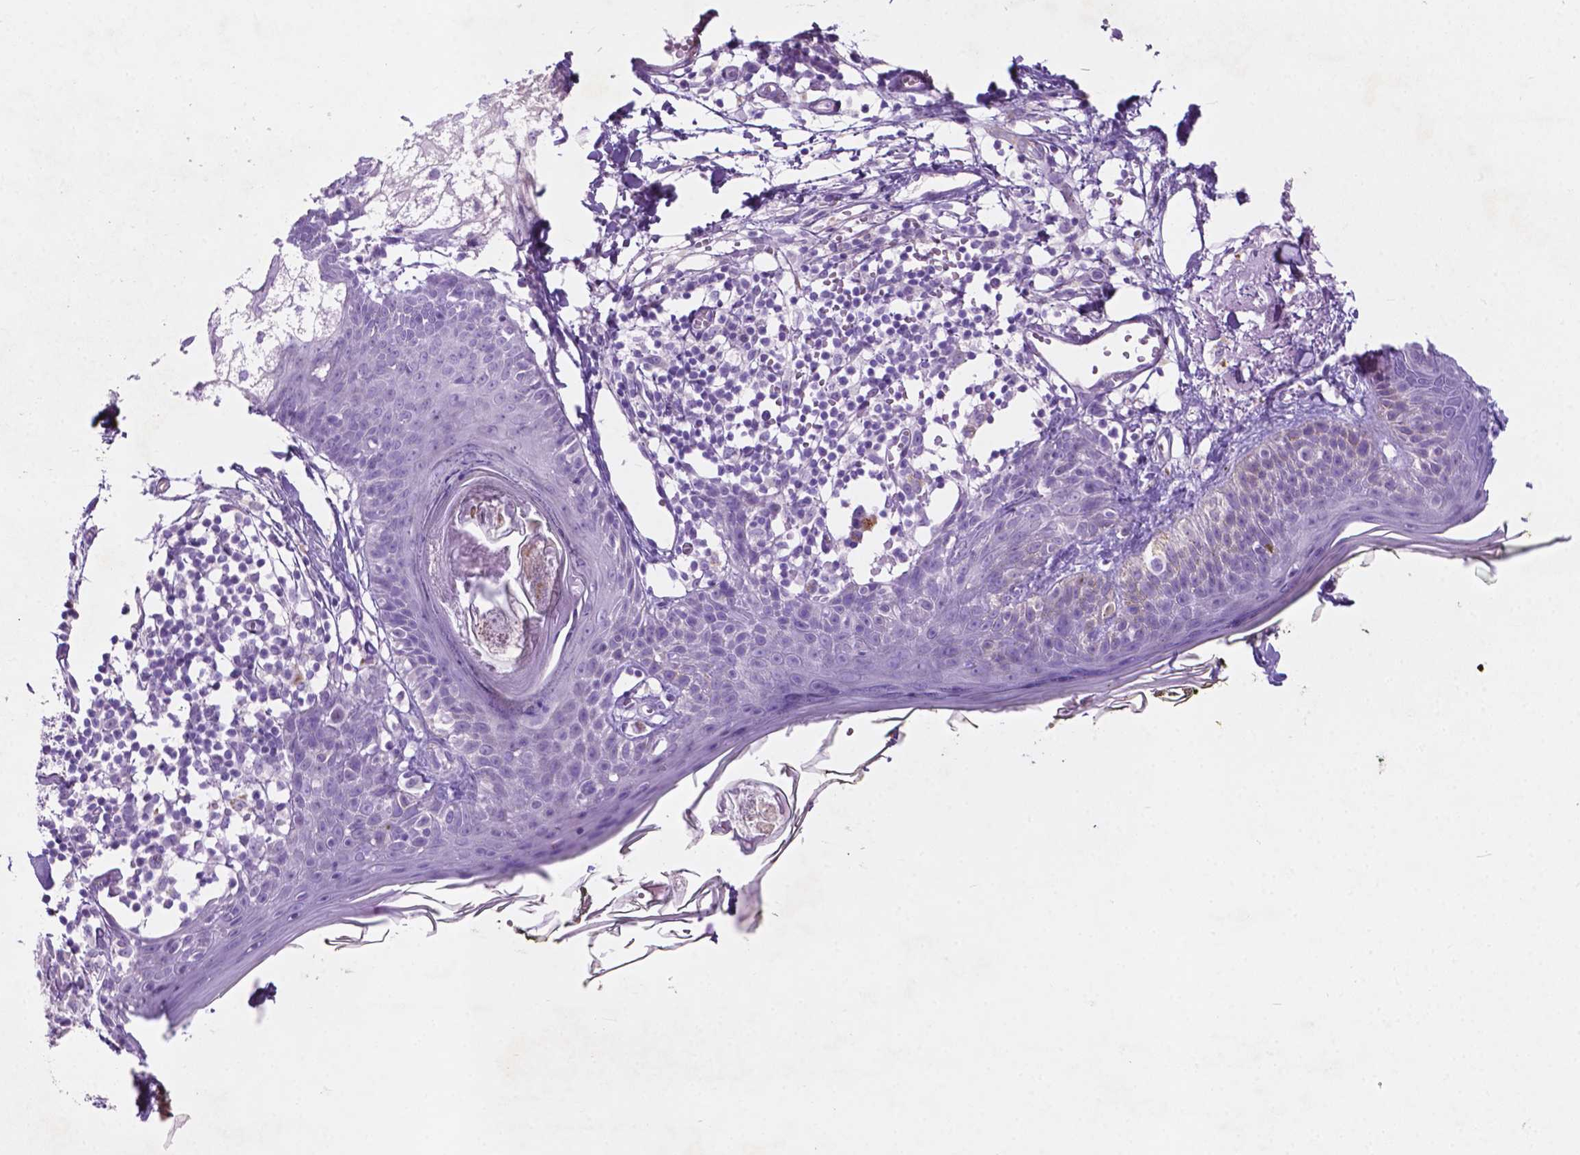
{"staining": {"intensity": "negative", "quantity": "none", "location": "none"}, "tissue": "skin", "cell_type": "Fibroblasts", "image_type": "normal", "snomed": [{"axis": "morphology", "description": "Normal tissue, NOS"}, {"axis": "topography", "description": "Skin"}], "caption": "DAB (3,3'-diaminobenzidine) immunohistochemical staining of benign human skin demonstrates no significant staining in fibroblasts. (DAB (3,3'-diaminobenzidine) immunohistochemistry with hematoxylin counter stain).", "gene": "ASPG", "patient": {"sex": "male", "age": 76}}